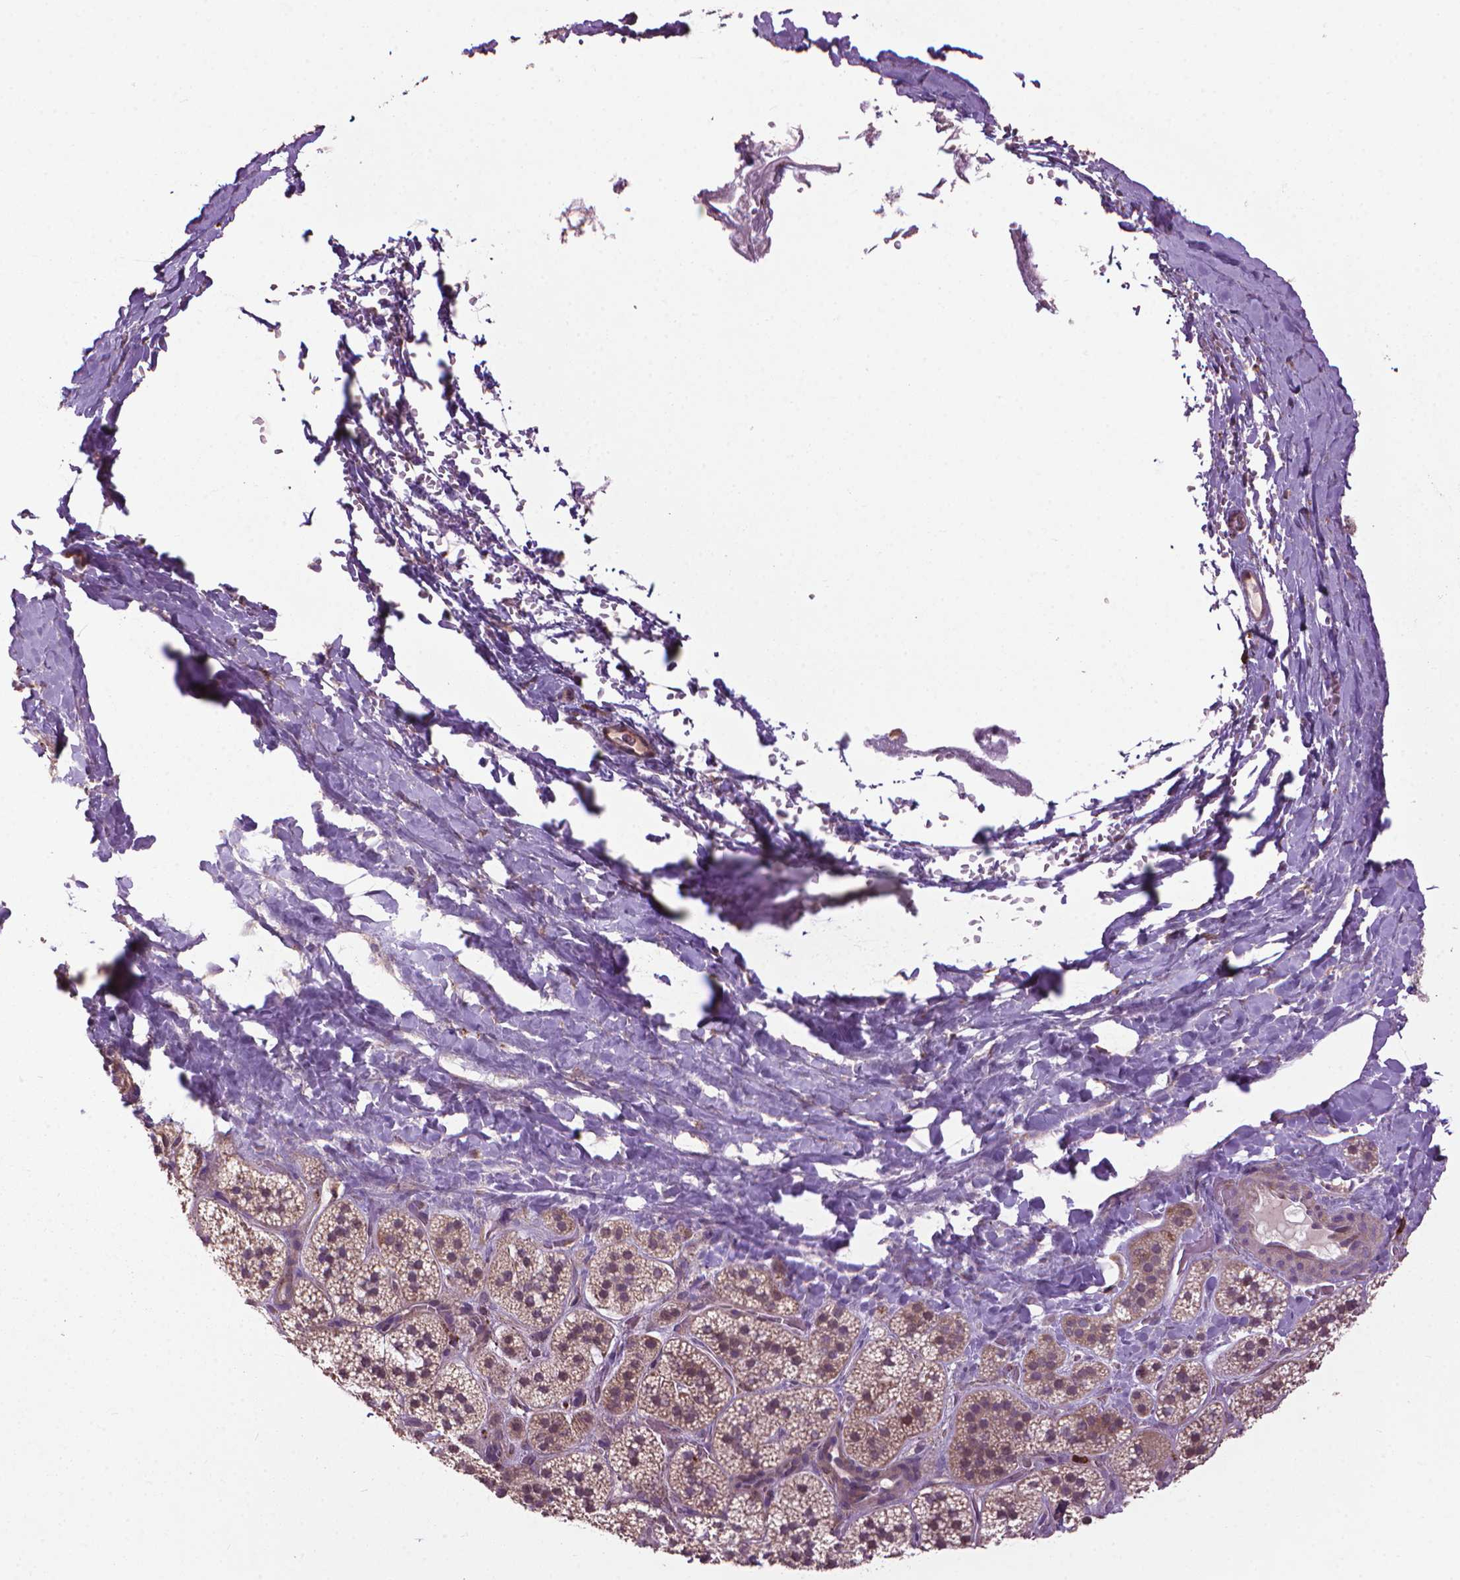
{"staining": {"intensity": "weak", "quantity": ">75%", "location": "cytoplasmic/membranous"}, "tissue": "adrenal gland", "cell_type": "Glandular cells", "image_type": "normal", "snomed": [{"axis": "morphology", "description": "Normal tissue, NOS"}, {"axis": "topography", "description": "Adrenal gland"}], "caption": "Immunohistochemical staining of unremarkable adrenal gland demonstrates weak cytoplasmic/membranous protein staining in approximately >75% of glandular cells.", "gene": "MYH14", "patient": {"sex": "male", "age": 53}}